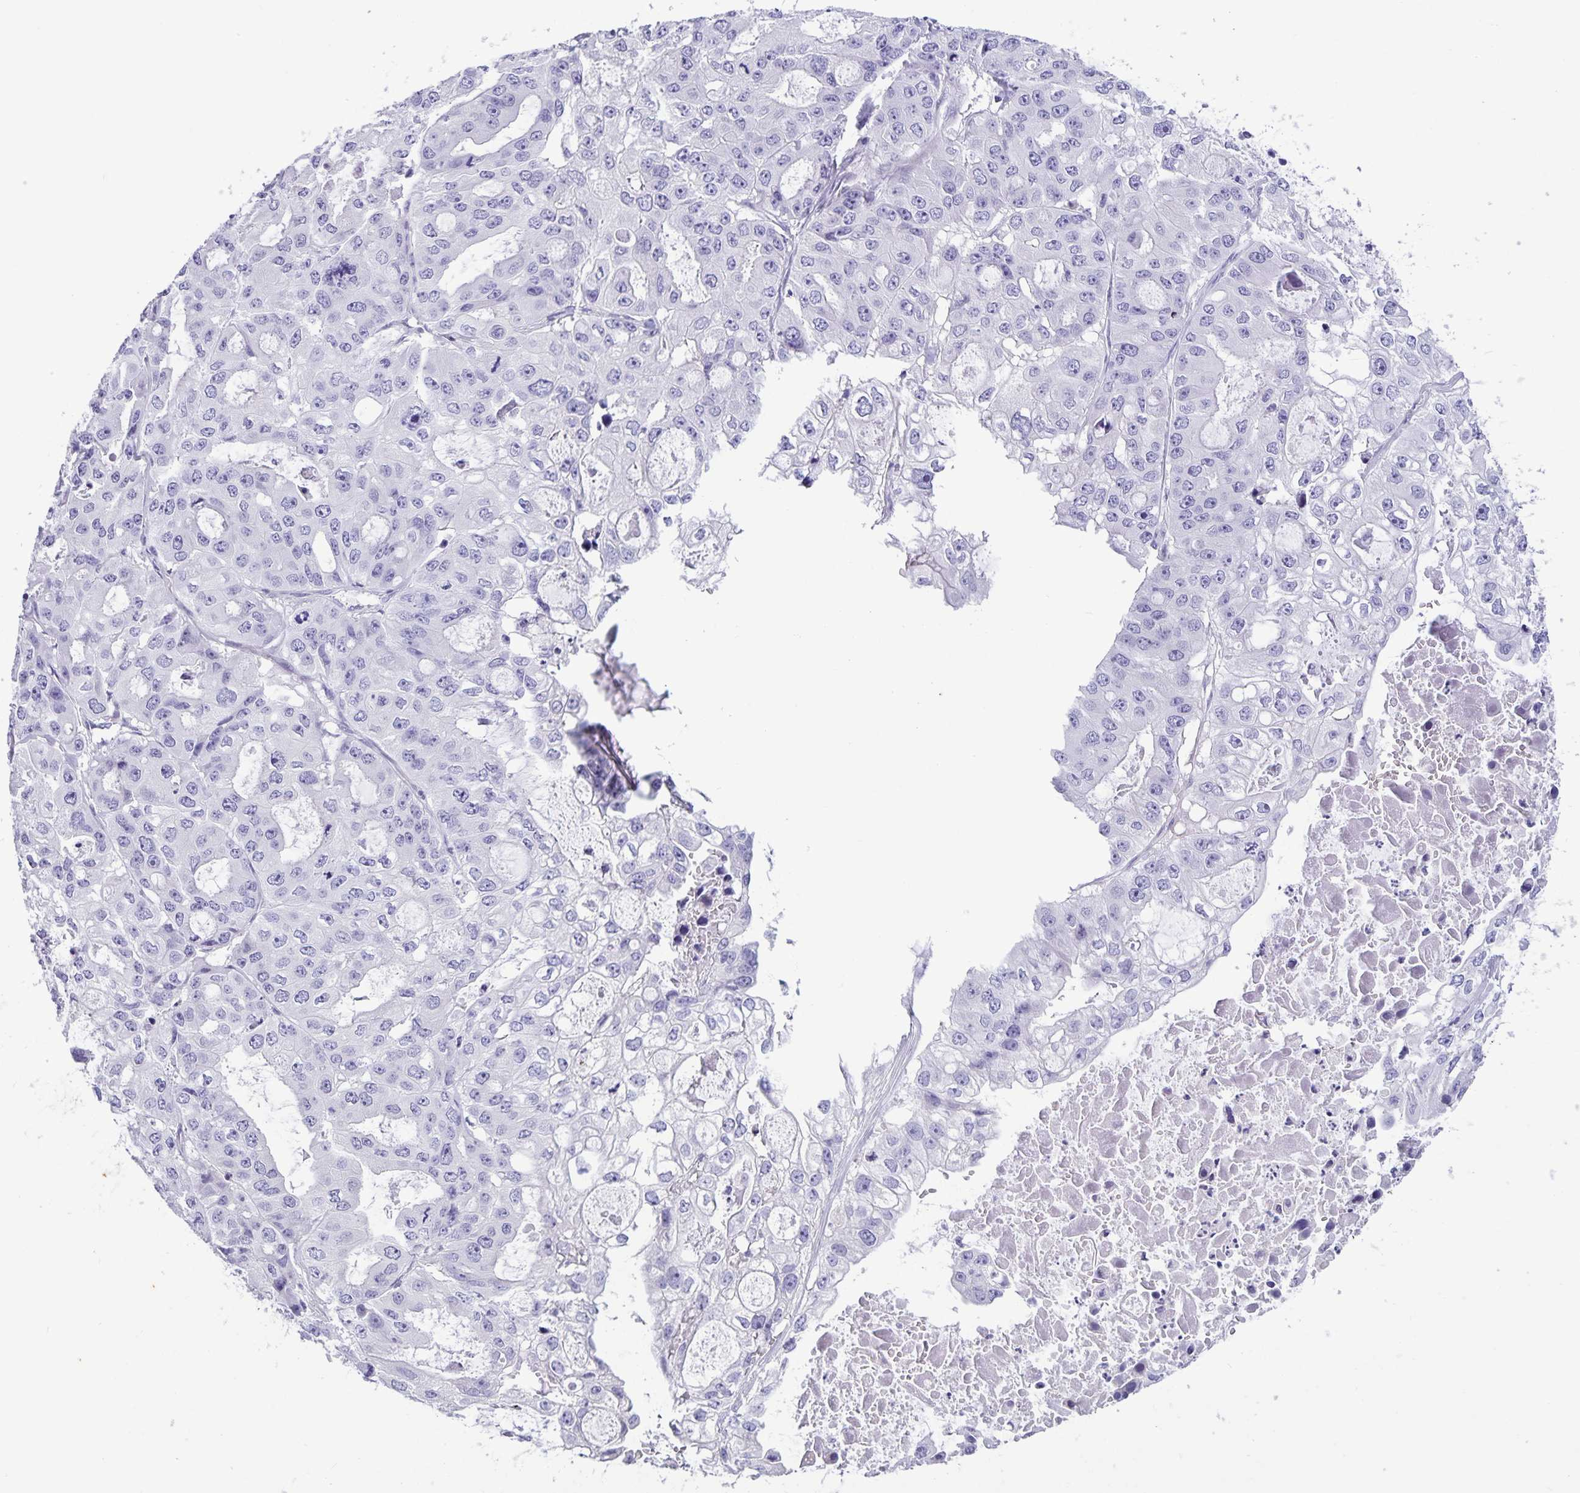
{"staining": {"intensity": "negative", "quantity": "none", "location": "none"}, "tissue": "ovarian cancer", "cell_type": "Tumor cells", "image_type": "cancer", "snomed": [{"axis": "morphology", "description": "Cystadenocarcinoma, serous, NOS"}, {"axis": "topography", "description": "Ovary"}], "caption": "The immunohistochemistry histopathology image has no significant expression in tumor cells of ovarian cancer (serous cystadenocarcinoma) tissue.", "gene": "IBTK", "patient": {"sex": "female", "age": 56}}